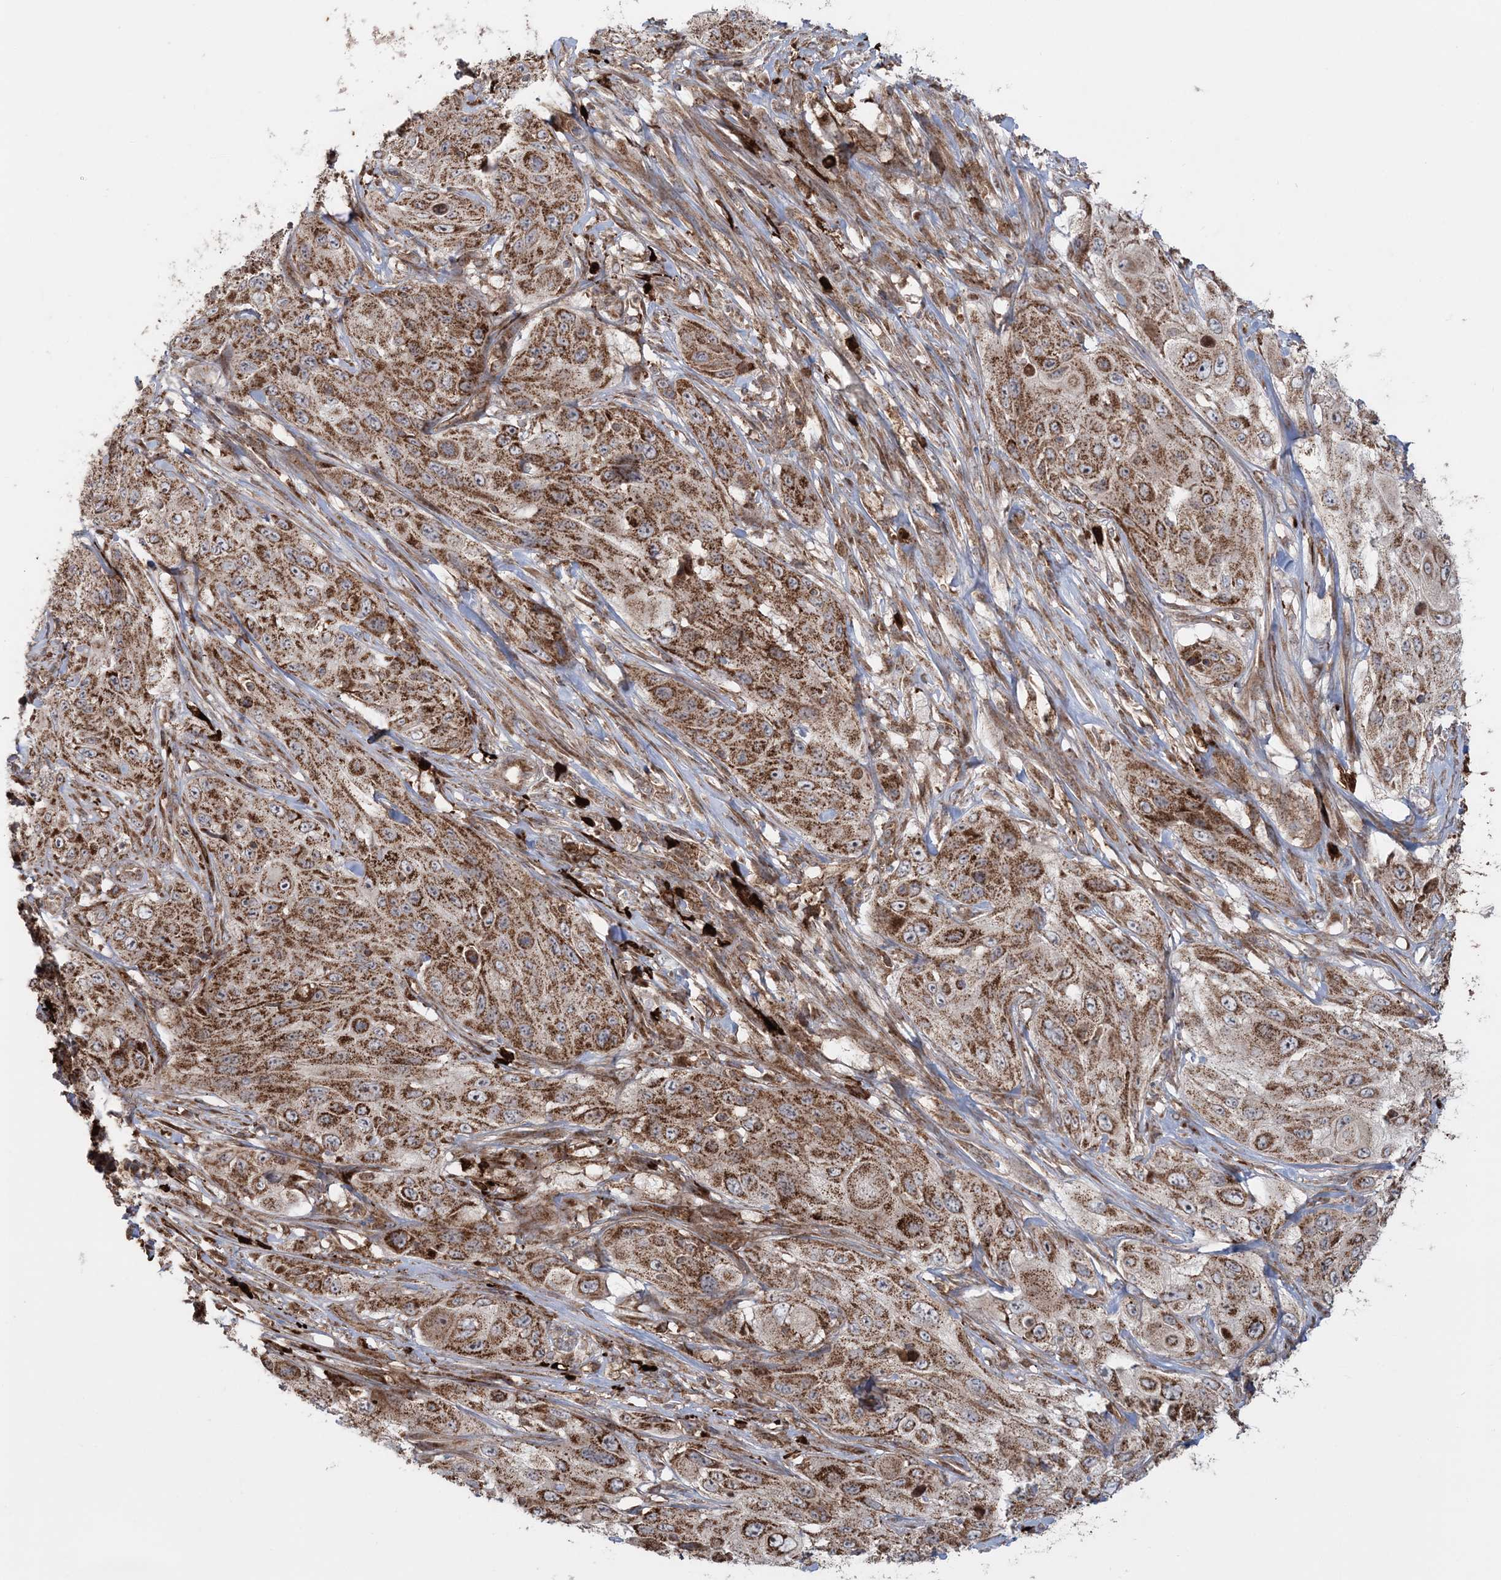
{"staining": {"intensity": "moderate", "quantity": ">75%", "location": "cytoplasmic/membranous"}, "tissue": "cervical cancer", "cell_type": "Tumor cells", "image_type": "cancer", "snomed": [{"axis": "morphology", "description": "Squamous cell carcinoma, NOS"}, {"axis": "topography", "description": "Cervix"}], "caption": "The immunohistochemical stain shows moderate cytoplasmic/membranous positivity in tumor cells of squamous cell carcinoma (cervical) tissue.", "gene": "LRPPRC", "patient": {"sex": "female", "age": 42}}